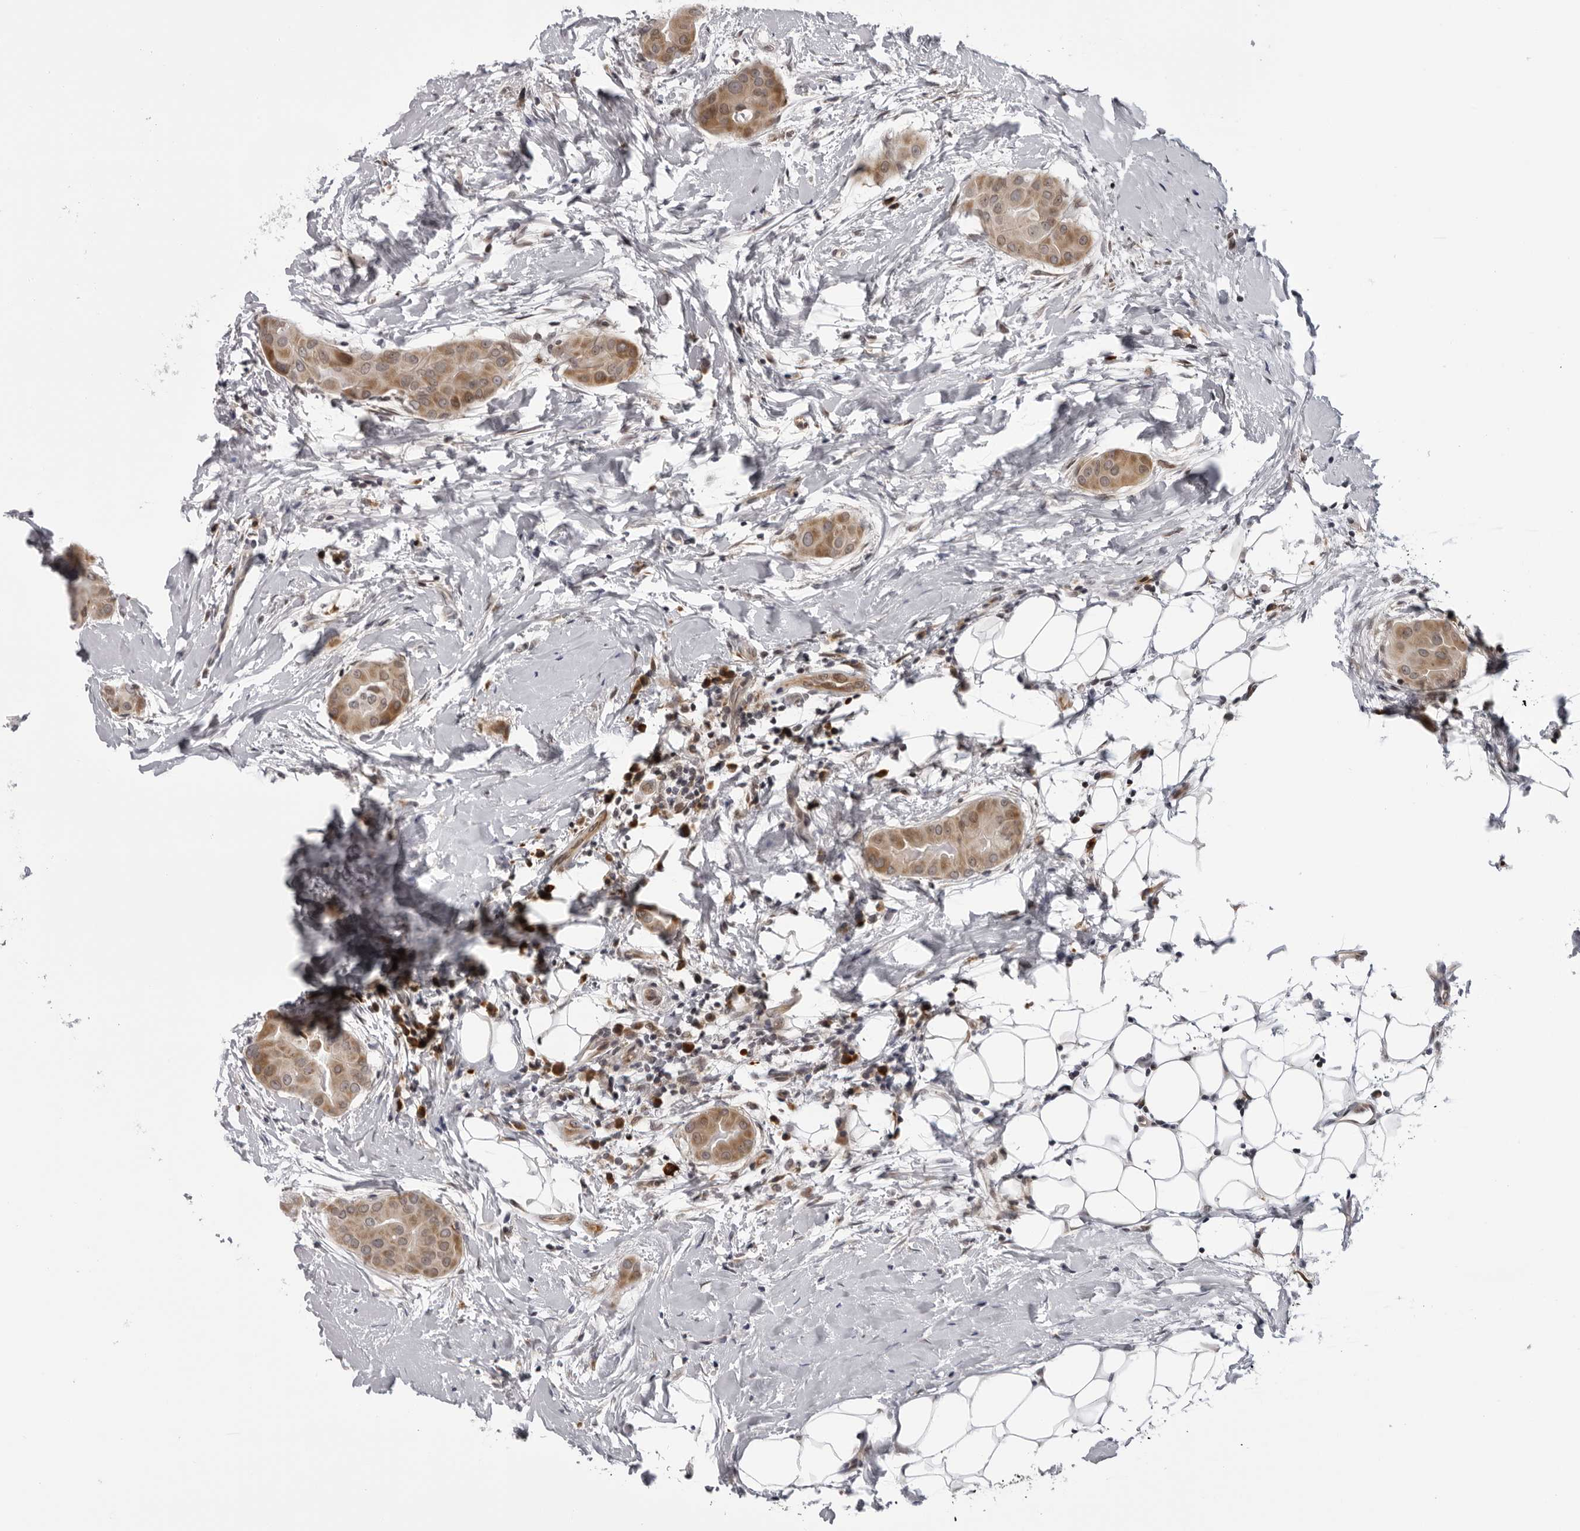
{"staining": {"intensity": "moderate", "quantity": ">75%", "location": "cytoplasmic/membranous"}, "tissue": "thyroid cancer", "cell_type": "Tumor cells", "image_type": "cancer", "snomed": [{"axis": "morphology", "description": "Papillary adenocarcinoma, NOS"}, {"axis": "topography", "description": "Thyroid gland"}], "caption": "Immunohistochemistry (IHC) of human papillary adenocarcinoma (thyroid) exhibits medium levels of moderate cytoplasmic/membranous expression in about >75% of tumor cells. Immunohistochemistry (IHC) stains the protein in brown and the nuclei are stained blue.", "gene": "GCSAML", "patient": {"sex": "male", "age": 33}}